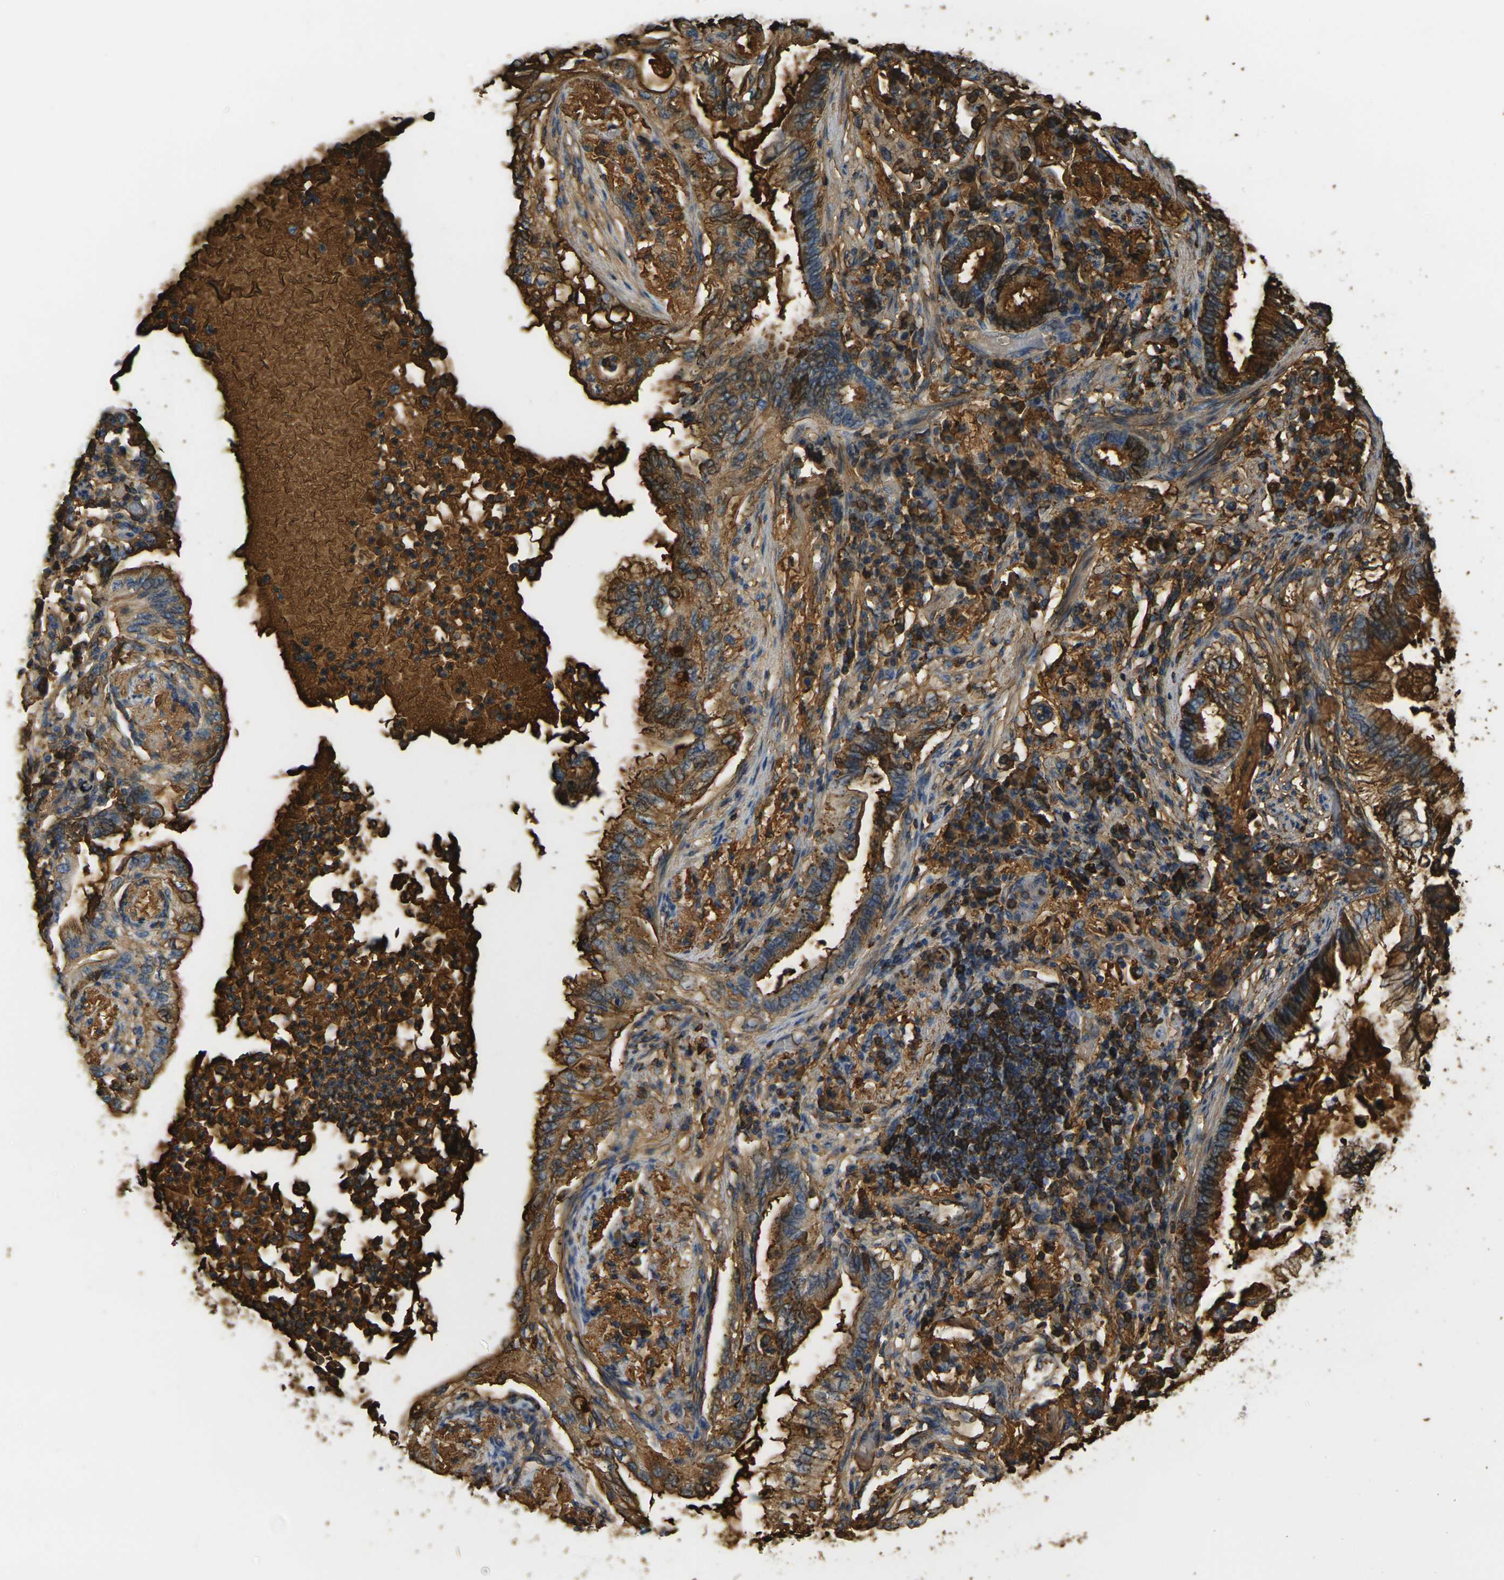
{"staining": {"intensity": "strong", "quantity": ">75%", "location": "cytoplasmic/membranous"}, "tissue": "lung cancer", "cell_type": "Tumor cells", "image_type": "cancer", "snomed": [{"axis": "morphology", "description": "Normal tissue, NOS"}, {"axis": "morphology", "description": "Adenocarcinoma, NOS"}, {"axis": "topography", "description": "Bronchus"}, {"axis": "topography", "description": "Lung"}], "caption": "Protein expression analysis of human lung adenocarcinoma reveals strong cytoplasmic/membranous staining in approximately >75% of tumor cells. (Brightfield microscopy of DAB IHC at high magnification).", "gene": "PLCD1", "patient": {"sex": "female", "age": 70}}